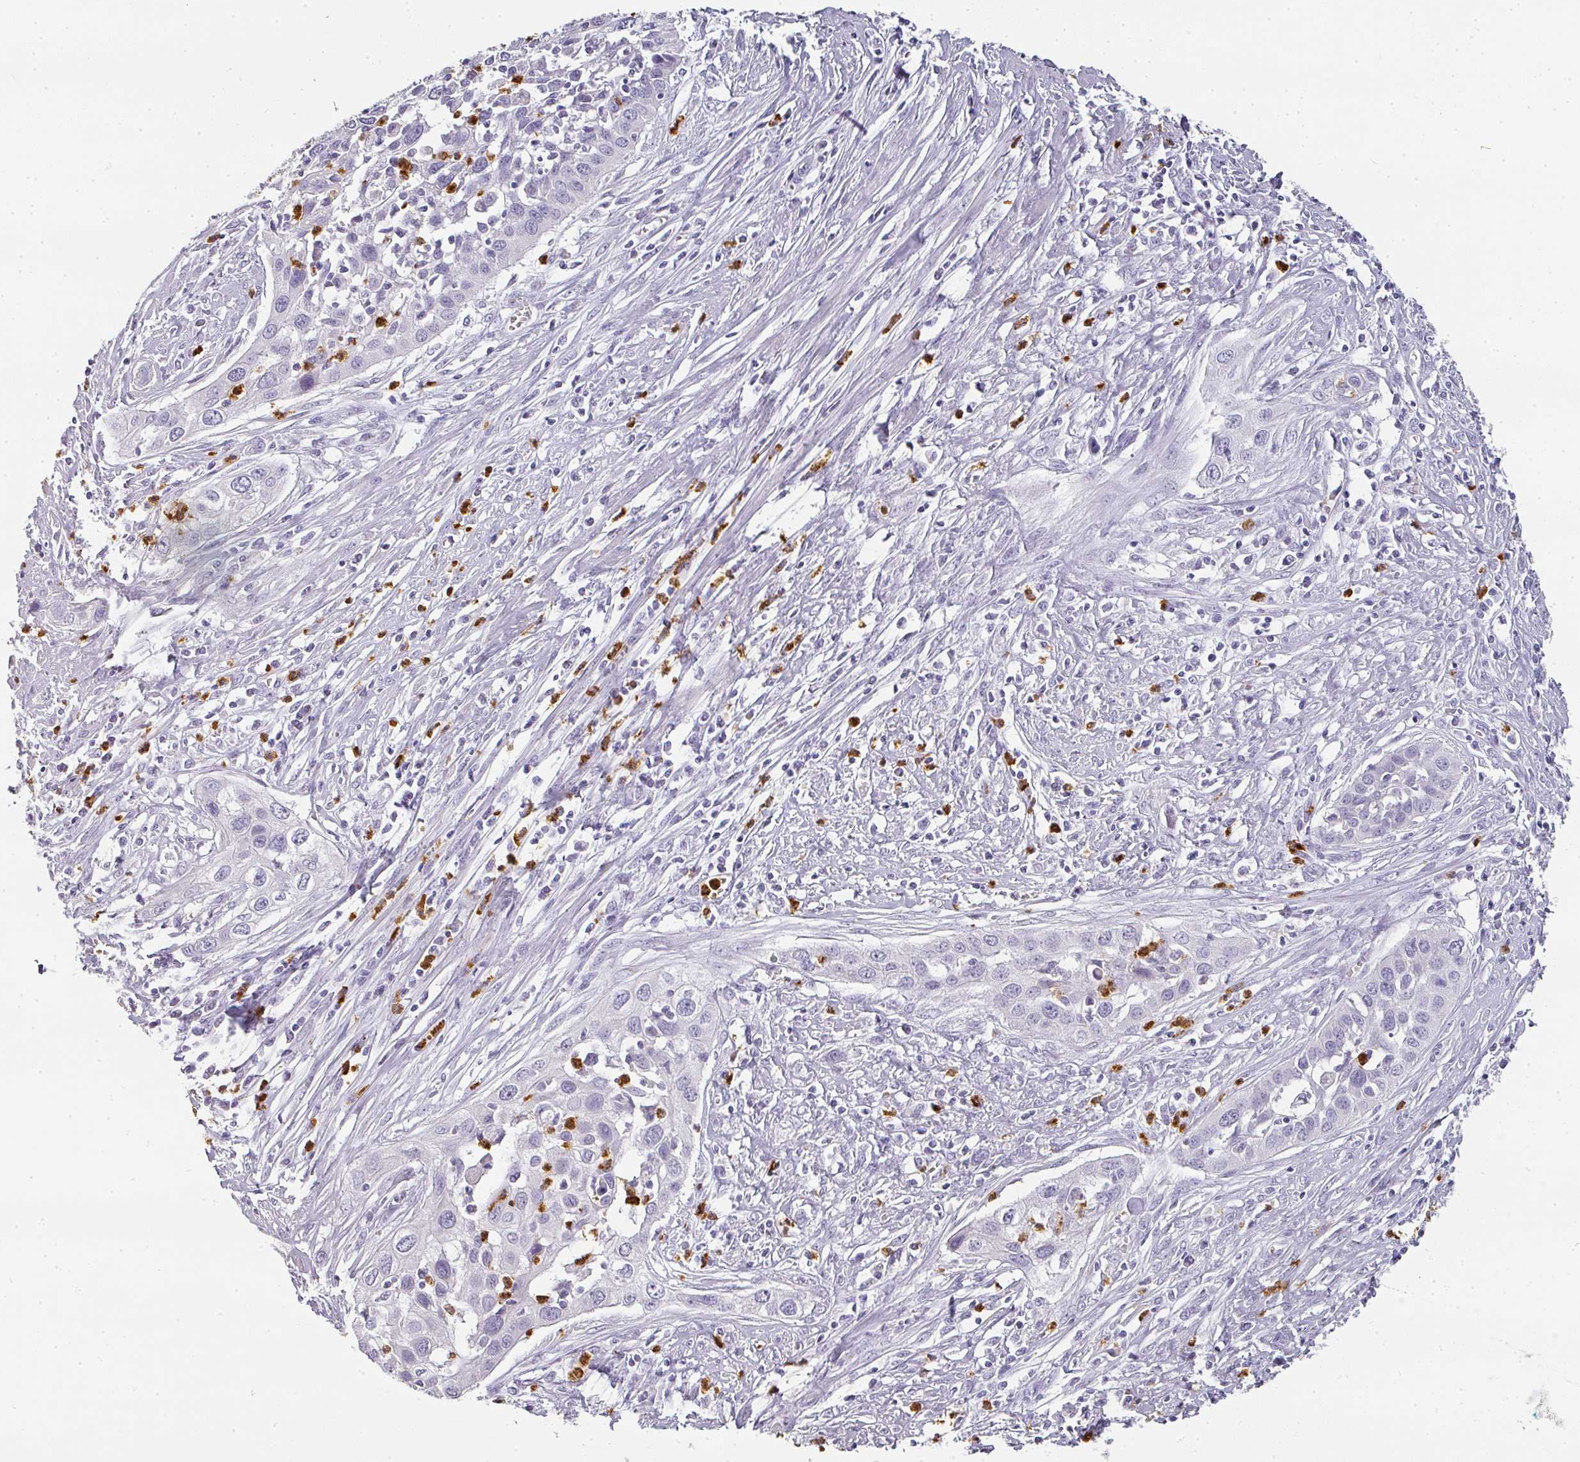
{"staining": {"intensity": "negative", "quantity": "none", "location": "none"}, "tissue": "cervical cancer", "cell_type": "Tumor cells", "image_type": "cancer", "snomed": [{"axis": "morphology", "description": "Squamous cell carcinoma, NOS"}, {"axis": "topography", "description": "Cervix"}], "caption": "Immunohistochemical staining of squamous cell carcinoma (cervical) exhibits no significant expression in tumor cells. (Brightfield microscopy of DAB immunohistochemistry (IHC) at high magnification).", "gene": "CAMP", "patient": {"sex": "female", "age": 34}}